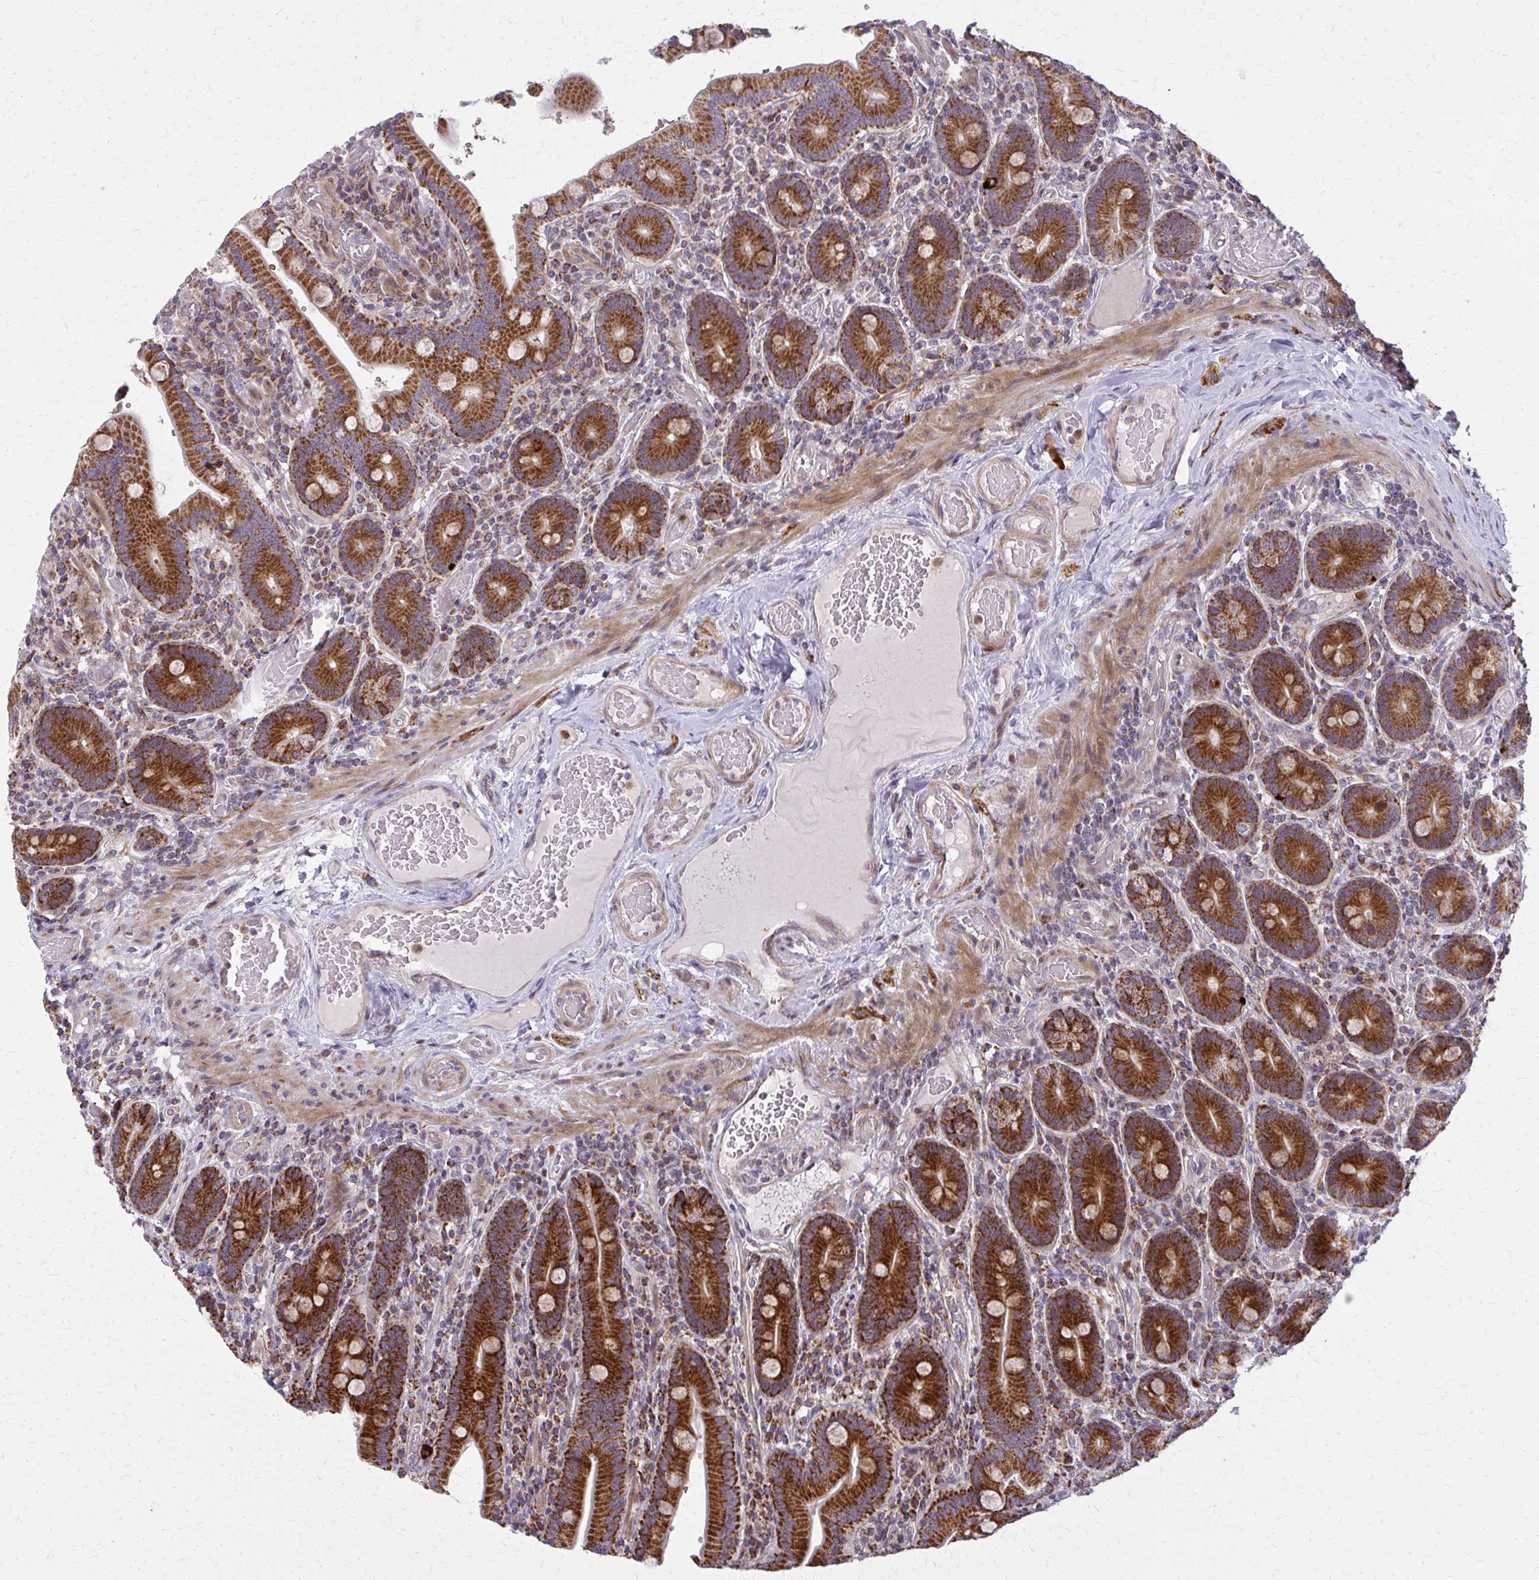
{"staining": {"intensity": "strong", "quantity": ">75%", "location": "cytoplasmic/membranous"}, "tissue": "duodenum", "cell_type": "Glandular cells", "image_type": "normal", "snomed": [{"axis": "morphology", "description": "Normal tissue, NOS"}, {"axis": "topography", "description": "Duodenum"}], "caption": "Immunohistochemical staining of normal human duodenum shows high levels of strong cytoplasmic/membranous positivity in approximately >75% of glandular cells.", "gene": "MCCC1", "patient": {"sex": "female", "age": 62}}